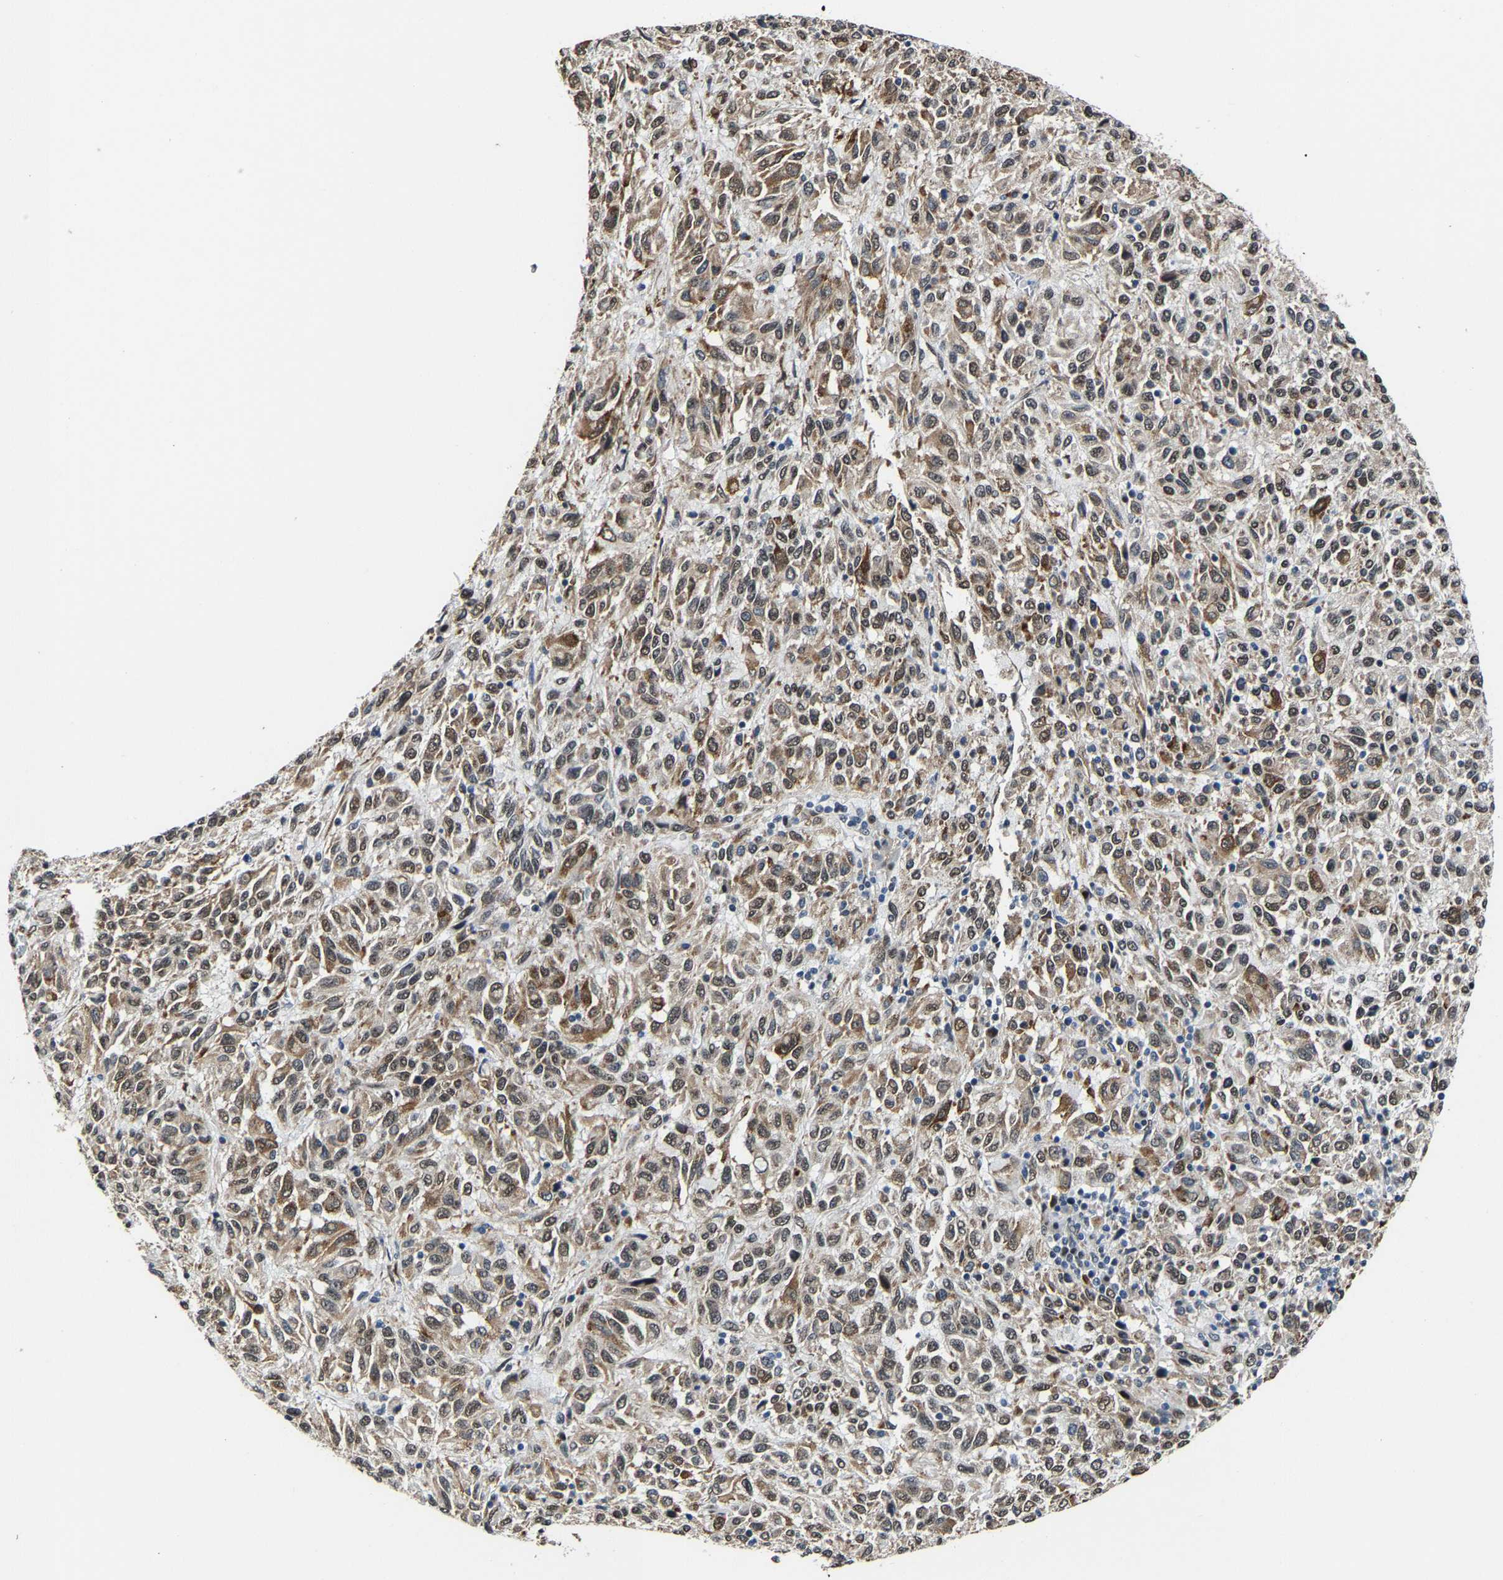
{"staining": {"intensity": "moderate", "quantity": ">75%", "location": "cytoplasmic/membranous,nuclear"}, "tissue": "melanoma", "cell_type": "Tumor cells", "image_type": "cancer", "snomed": [{"axis": "morphology", "description": "Malignant melanoma, Metastatic site"}, {"axis": "topography", "description": "Lung"}], "caption": "Tumor cells display medium levels of moderate cytoplasmic/membranous and nuclear expression in approximately >75% of cells in malignant melanoma (metastatic site). (brown staining indicates protein expression, while blue staining denotes nuclei).", "gene": "METTL1", "patient": {"sex": "male", "age": 64}}